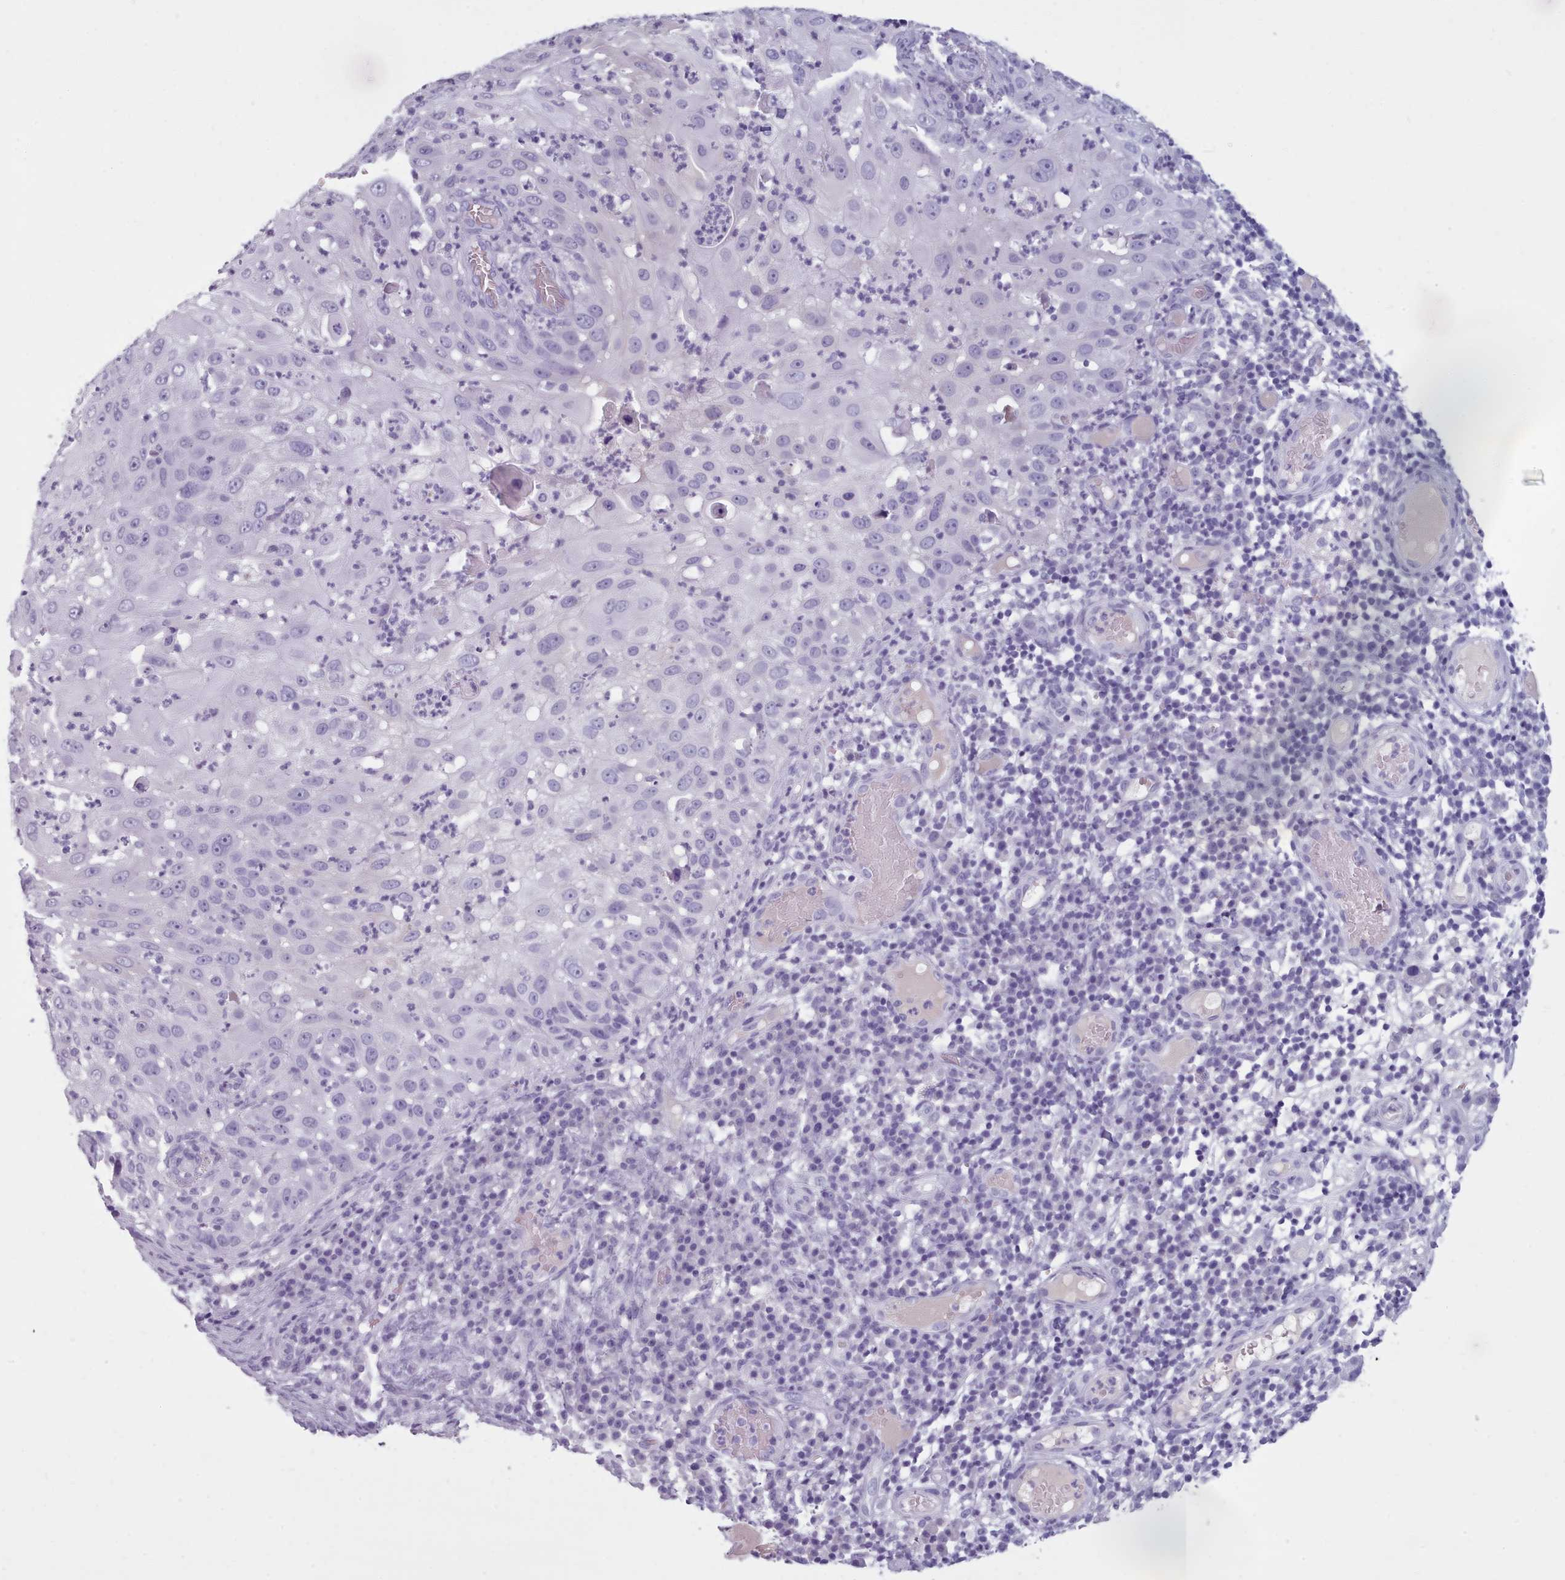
{"staining": {"intensity": "negative", "quantity": "none", "location": "none"}, "tissue": "skin cancer", "cell_type": "Tumor cells", "image_type": "cancer", "snomed": [{"axis": "morphology", "description": "Squamous cell carcinoma, NOS"}, {"axis": "topography", "description": "Skin"}], "caption": "Immunohistochemical staining of human squamous cell carcinoma (skin) exhibits no significant positivity in tumor cells.", "gene": "ZNF43", "patient": {"sex": "female", "age": 44}}